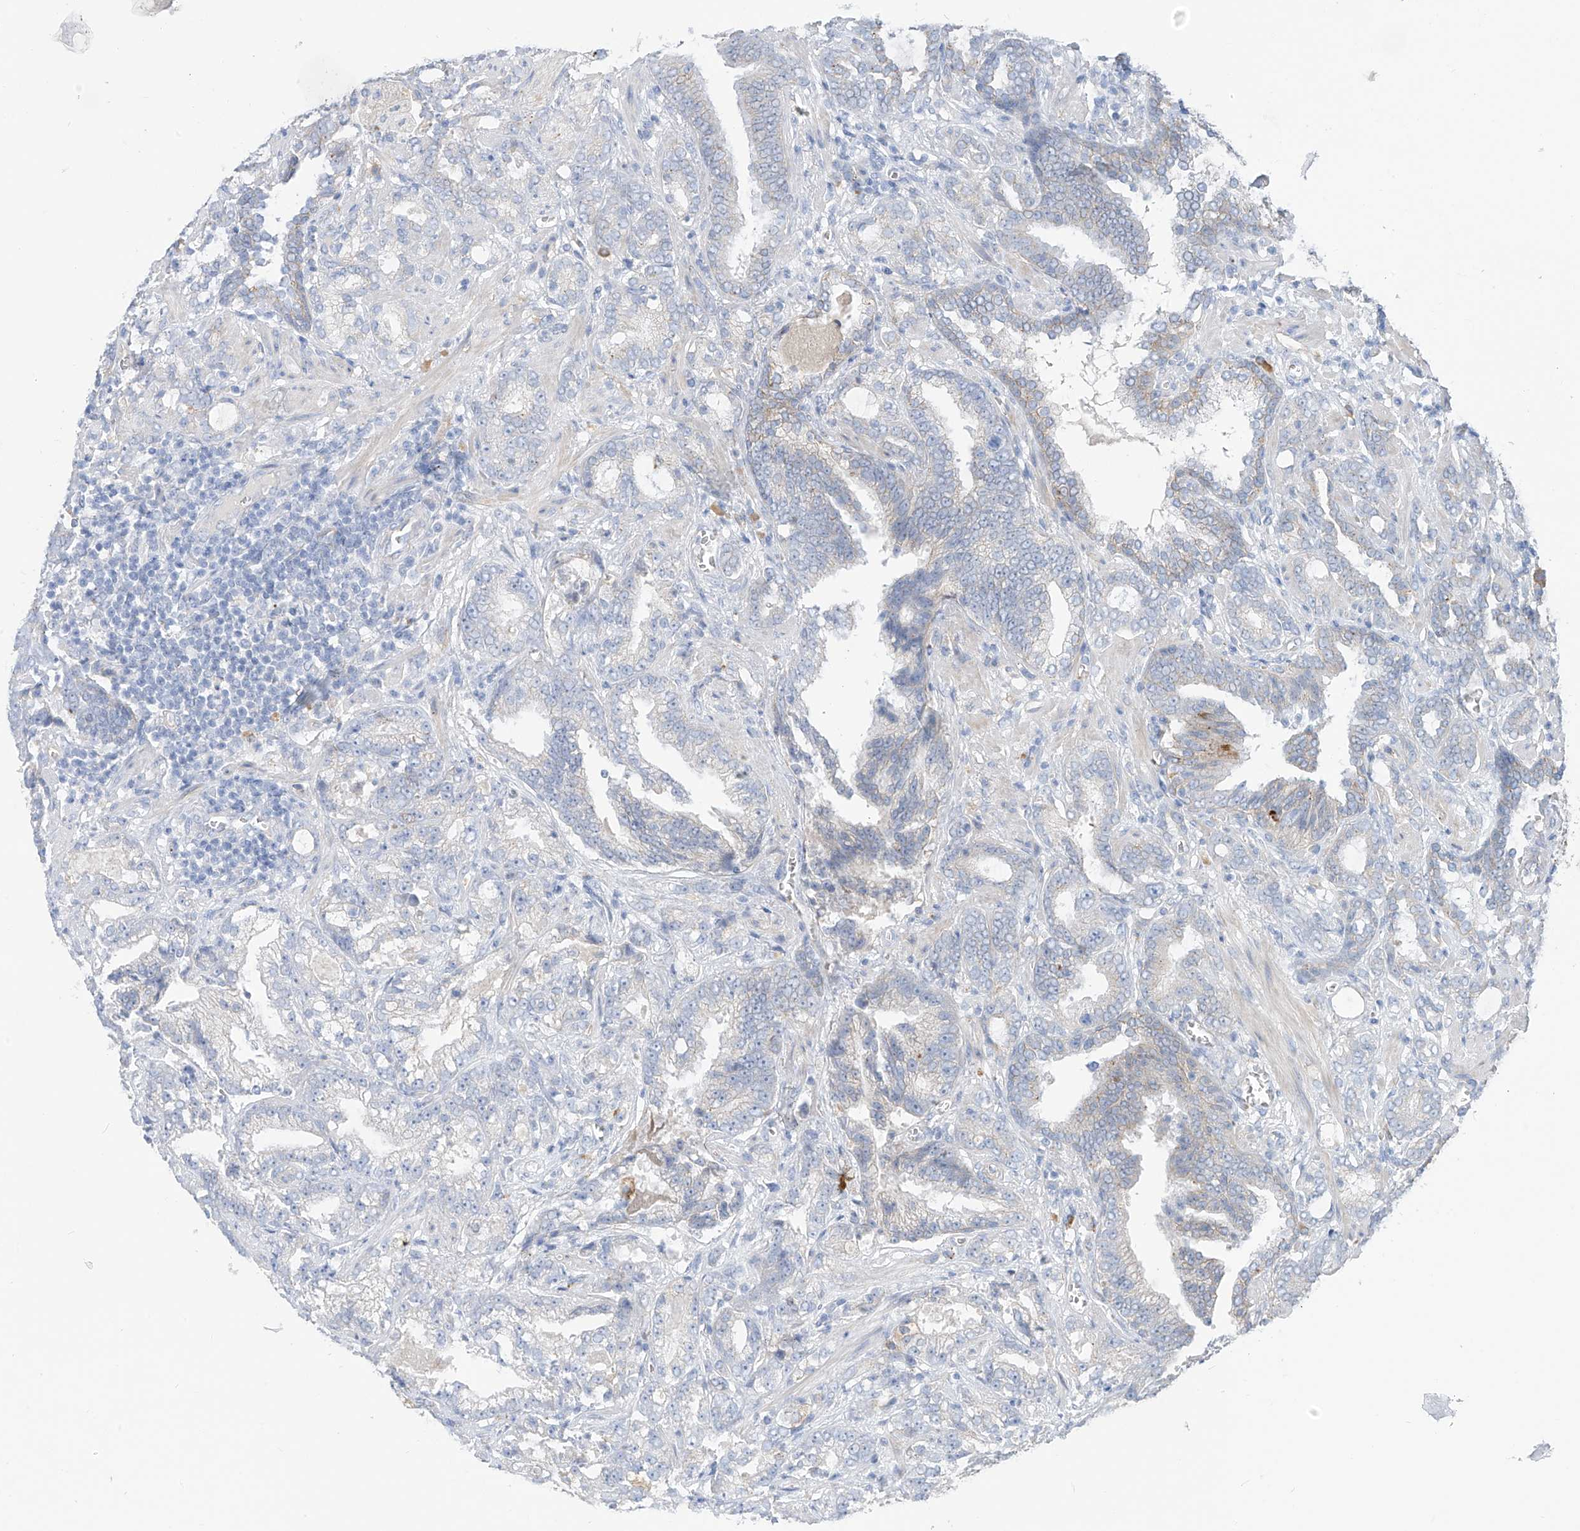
{"staining": {"intensity": "negative", "quantity": "none", "location": "none"}, "tissue": "prostate cancer", "cell_type": "Tumor cells", "image_type": "cancer", "snomed": [{"axis": "morphology", "description": "Adenocarcinoma, High grade"}, {"axis": "topography", "description": "Prostate and seminal vesicle, NOS"}], "caption": "This is a image of immunohistochemistry staining of prostate cancer, which shows no staining in tumor cells.", "gene": "ITGA9", "patient": {"sex": "male", "age": 67}}